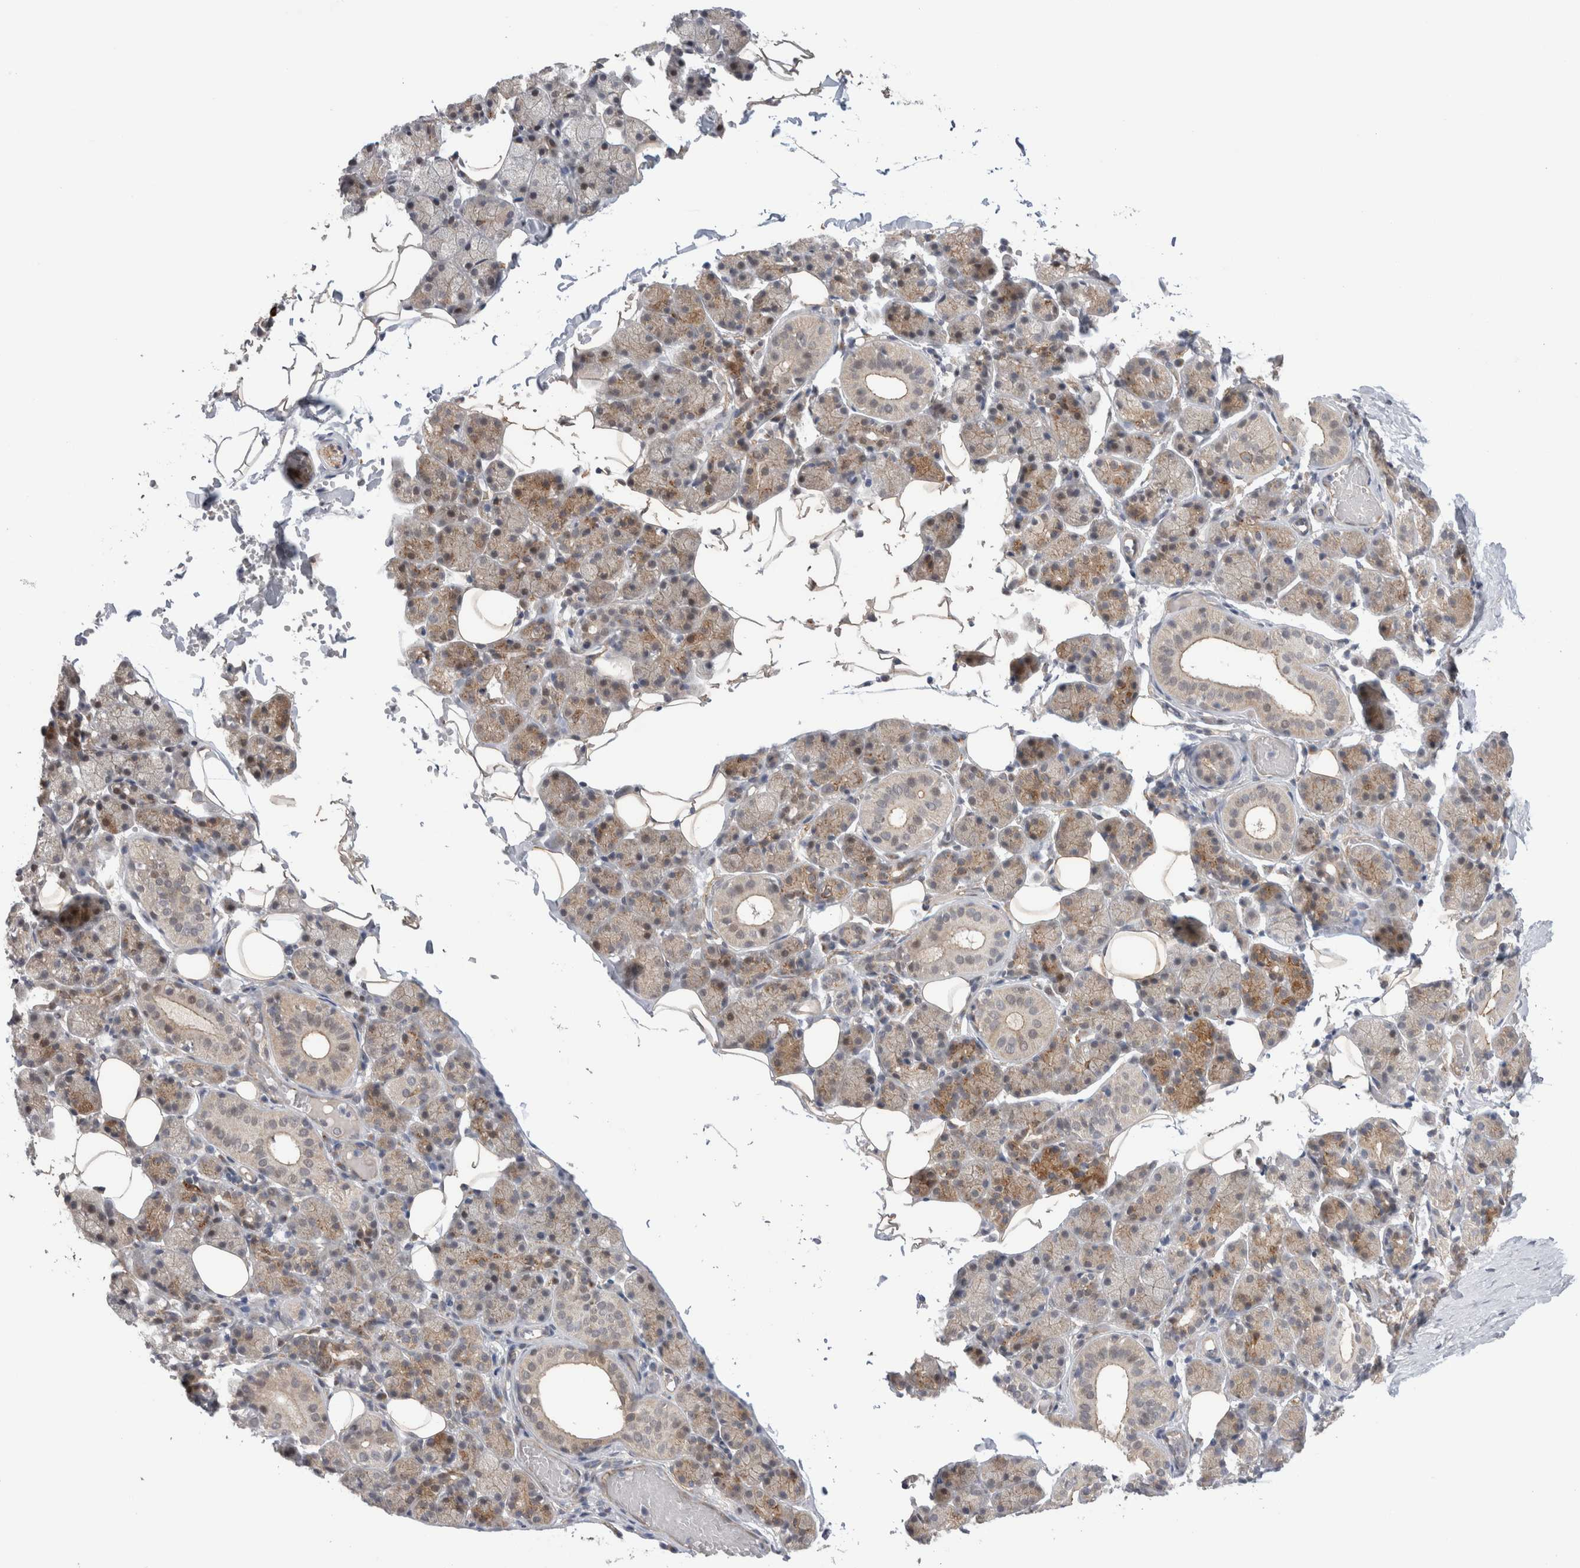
{"staining": {"intensity": "moderate", "quantity": "25%-75%", "location": "cytoplasmic/membranous"}, "tissue": "salivary gland", "cell_type": "Glandular cells", "image_type": "normal", "snomed": [{"axis": "morphology", "description": "Normal tissue, NOS"}, {"axis": "topography", "description": "Salivary gland"}], "caption": "Glandular cells demonstrate medium levels of moderate cytoplasmic/membranous positivity in about 25%-75% of cells in benign salivary gland.", "gene": "TAFA5", "patient": {"sex": "female", "age": 33}}